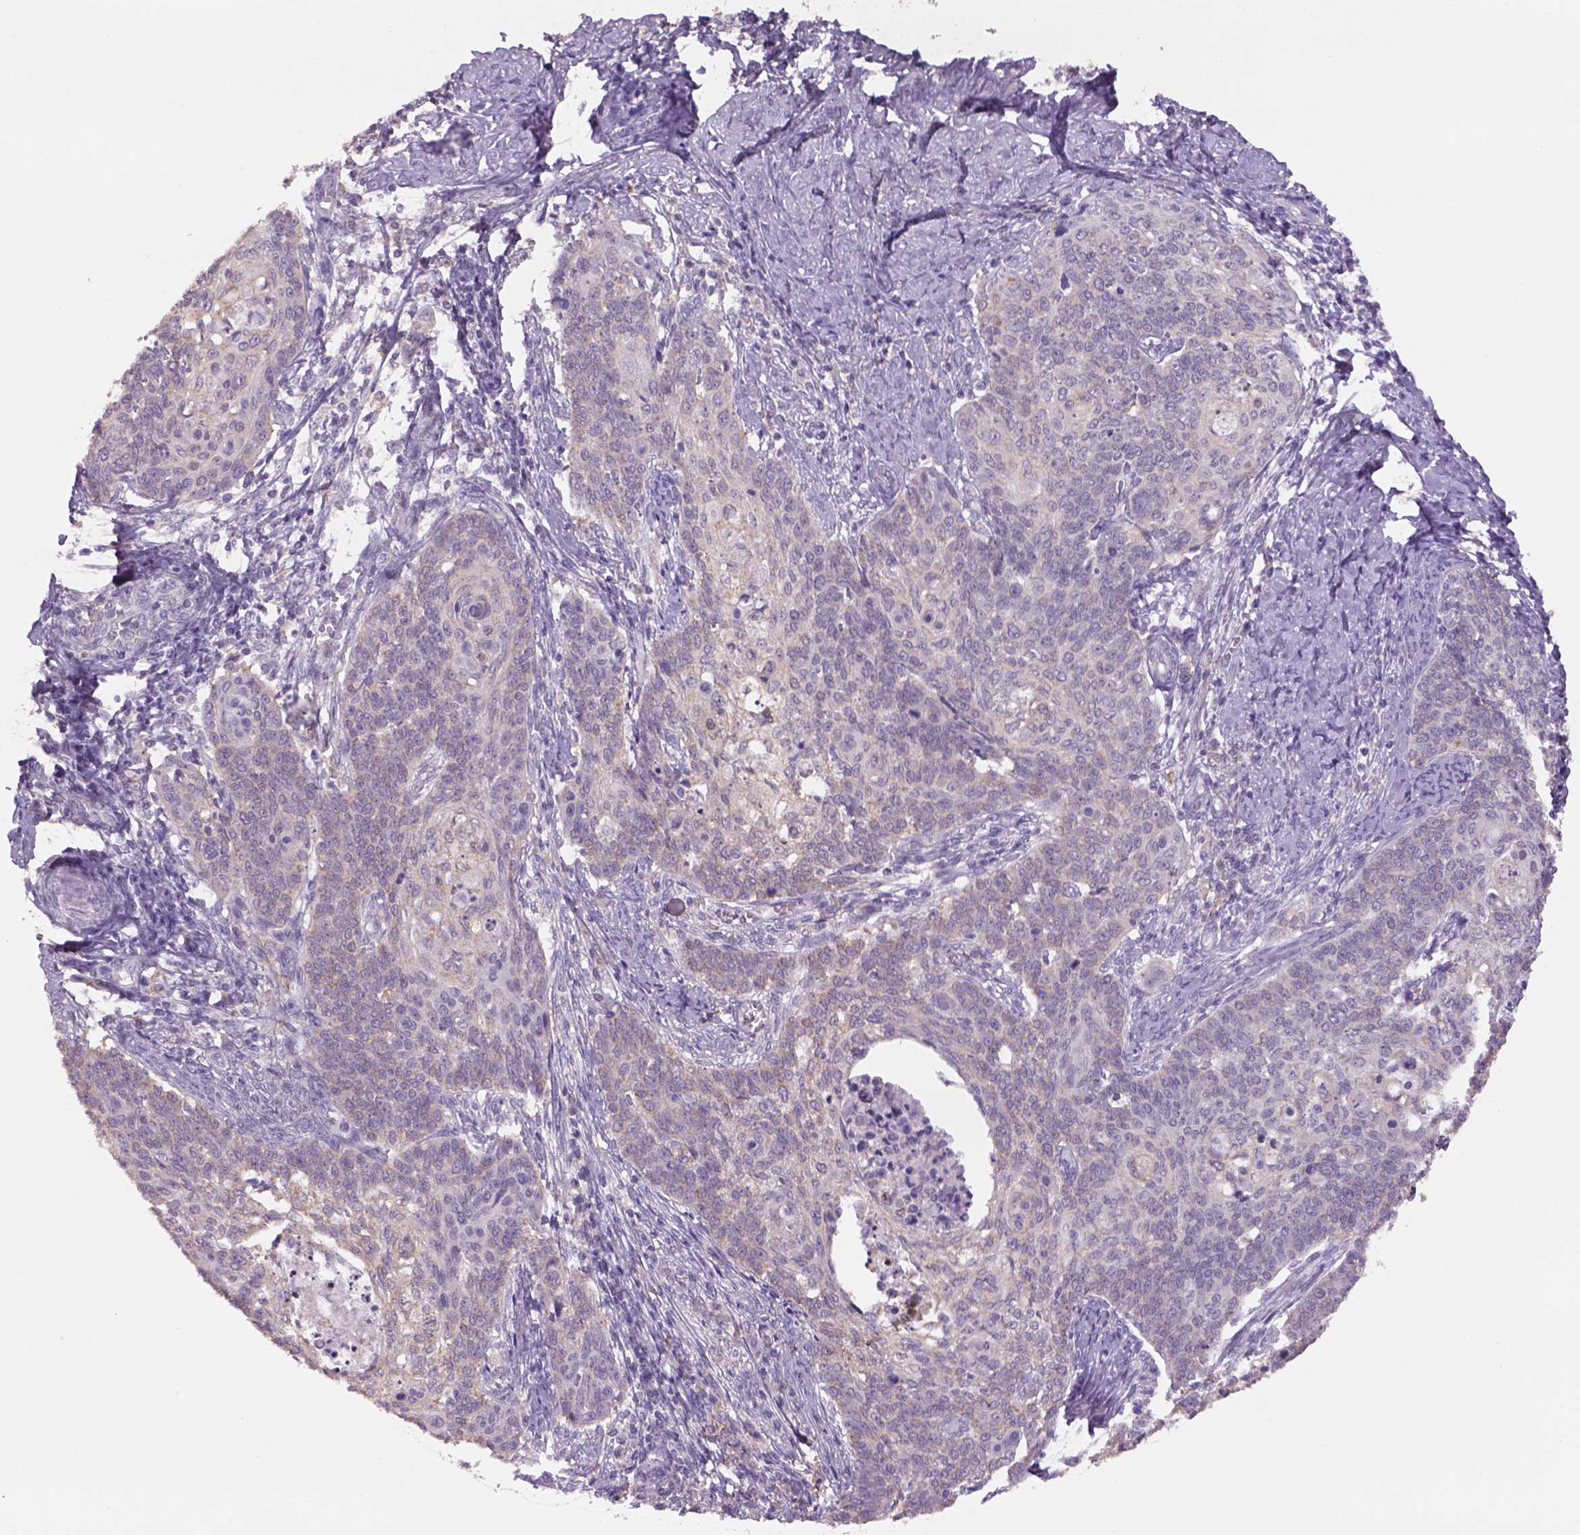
{"staining": {"intensity": "weak", "quantity": "25%-75%", "location": "cytoplasmic/membranous"}, "tissue": "cervical cancer", "cell_type": "Tumor cells", "image_type": "cancer", "snomed": [{"axis": "morphology", "description": "Normal tissue, NOS"}, {"axis": "morphology", "description": "Squamous cell carcinoma, NOS"}, {"axis": "topography", "description": "Cervix"}], "caption": "Tumor cells show weak cytoplasmic/membranous positivity in approximately 25%-75% of cells in squamous cell carcinoma (cervical). (Brightfield microscopy of DAB IHC at high magnification).", "gene": "NAALAD2", "patient": {"sex": "female", "age": 39}}